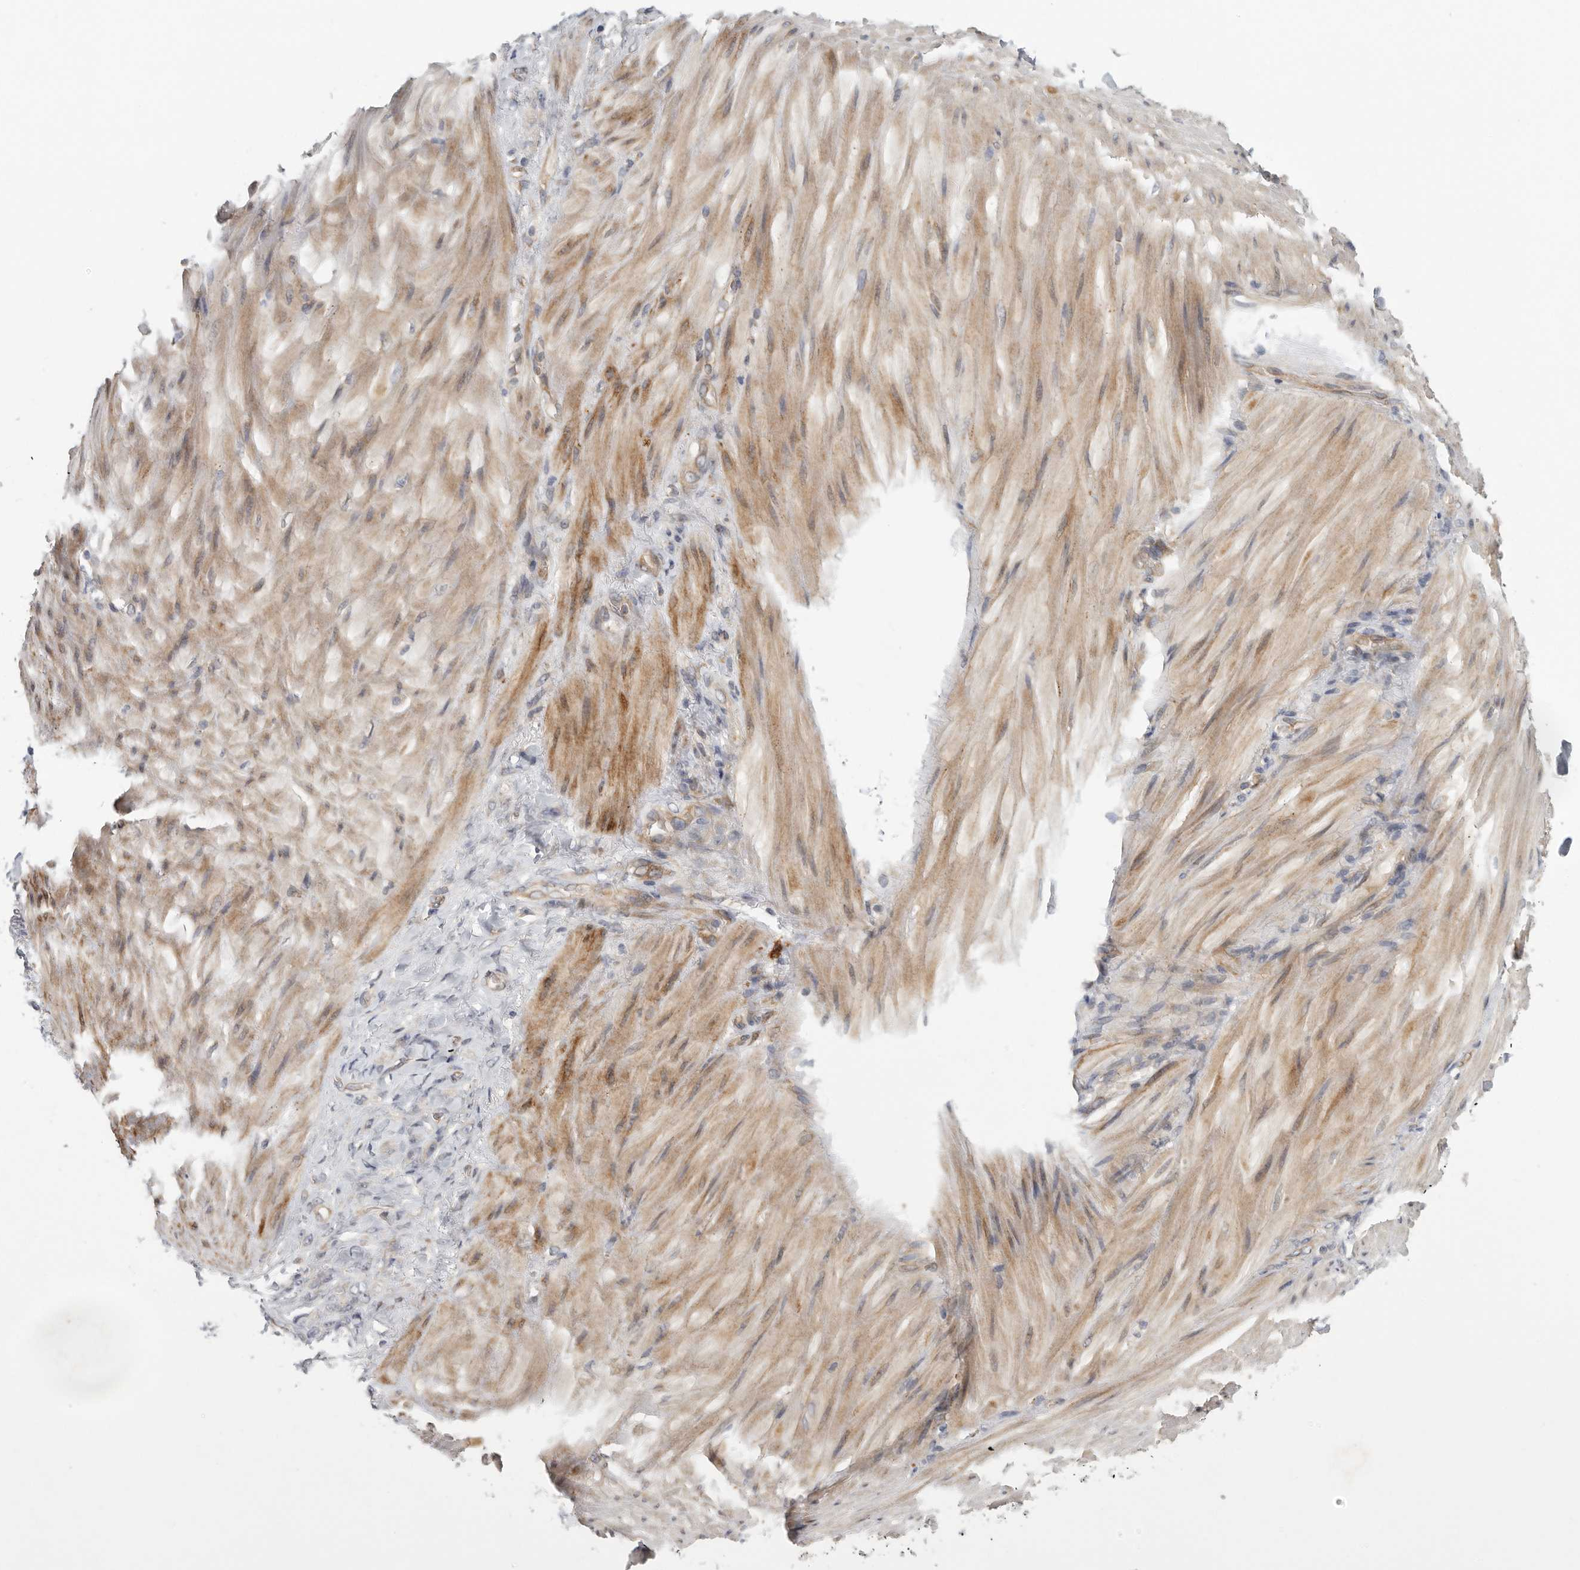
{"staining": {"intensity": "moderate", "quantity": "<25%", "location": "cytoplasmic/membranous"}, "tissue": "stomach cancer", "cell_type": "Tumor cells", "image_type": "cancer", "snomed": [{"axis": "morphology", "description": "Normal tissue, NOS"}, {"axis": "morphology", "description": "Adenocarcinoma, NOS"}, {"axis": "topography", "description": "Stomach"}], "caption": "Tumor cells show moderate cytoplasmic/membranous positivity in about <25% of cells in stomach cancer (adenocarcinoma).", "gene": "BCAP29", "patient": {"sex": "male", "age": 82}}